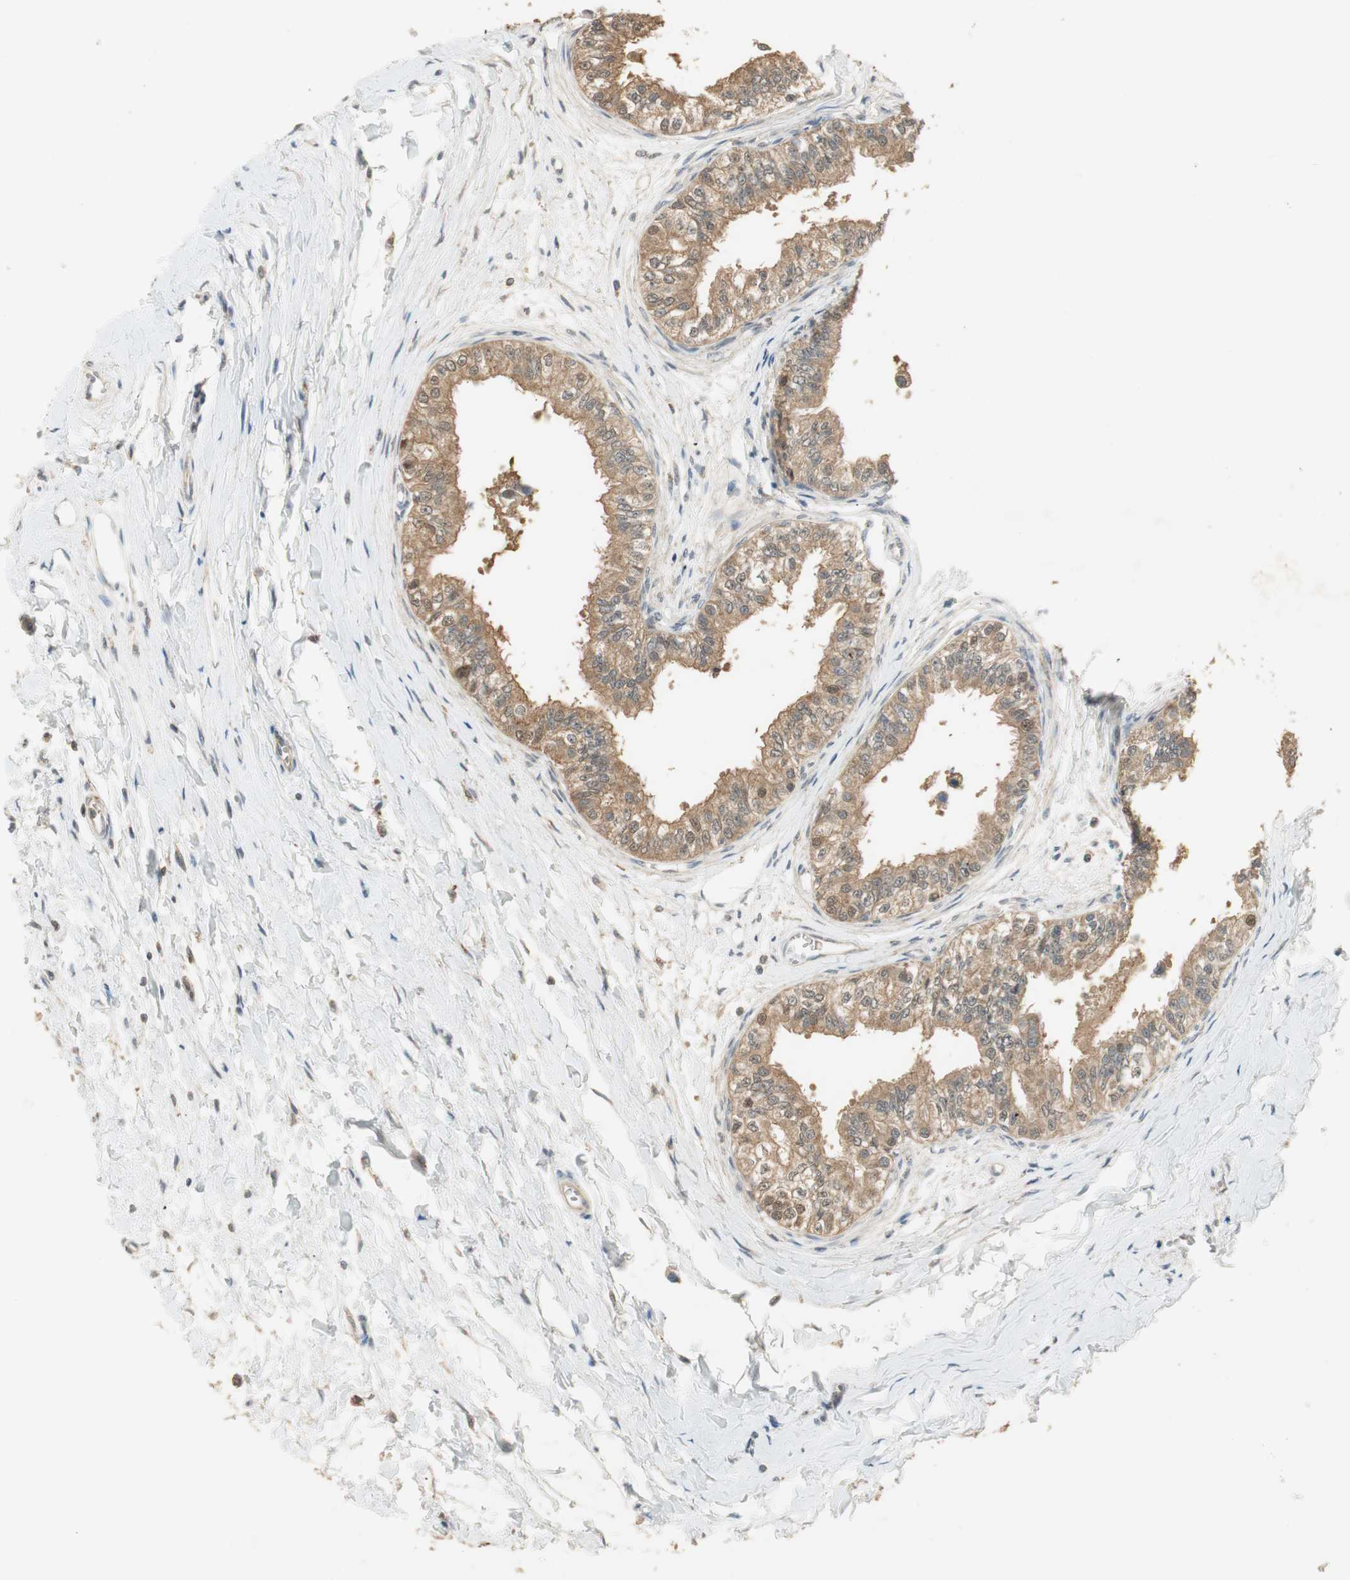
{"staining": {"intensity": "moderate", "quantity": ">75%", "location": "cytoplasmic/membranous"}, "tissue": "epididymis", "cell_type": "Glandular cells", "image_type": "normal", "snomed": [{"axis": "morphology", "description": "Normal tissue, NOS"}, {"axis": "morphology", "description": "Adenocarcinoma, metastatic, NOS"}, {"axis": "topography", "description": "Testis"}, {"axis": "topography", "description": "Epididymis"}], "caption": "DAB (3,3'-diaminobenzidine) immunohistochemical staining of unremarkable human epididymis demonstrates moderate cytoplasmic/membranous protein staining in approximately >75% of glandular cells.", "gene": "USP2", "patient": {"sex": "male", "age": 26}}